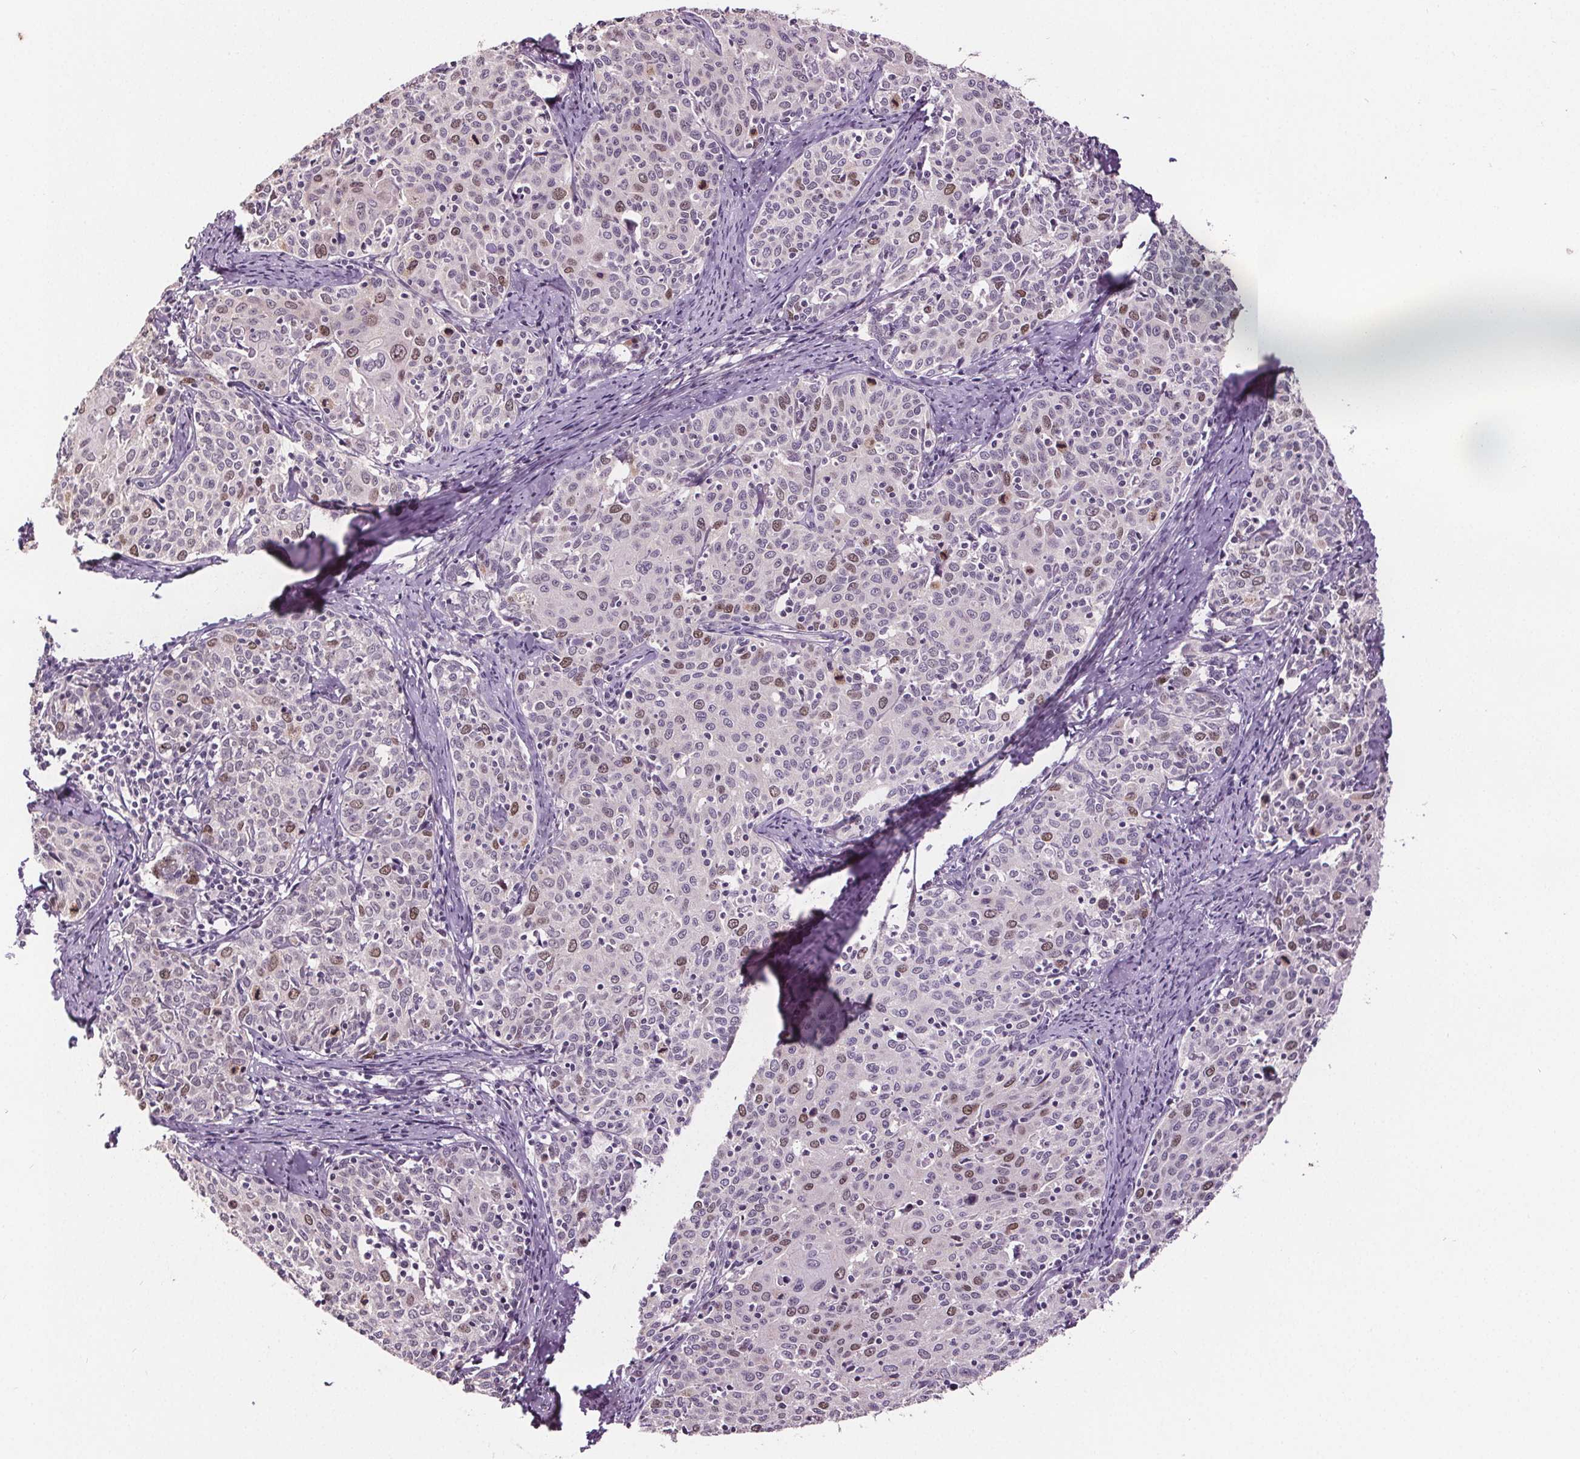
{"staining": {"intensity": "moderate", "quantity": "<25%", "location": "nuclear"}, "tissue": "cervical cancer", "cell_type": "Tumor cells", "image_type": "cancer", "snomed": [{"axis": "morphology", "description": "Squamous cell carcinoma, NOS"}, {"axis": "topography", "description": "Cervix"}], "caption": "This is a micrograph of immunohistochemistry staining of cervical cancer (squamous cell carcinoma), which shows moderate expression in the nuclear of tumor cells.", "gene": "CENPF", "patient": {"sex": "female", "age": 62}}